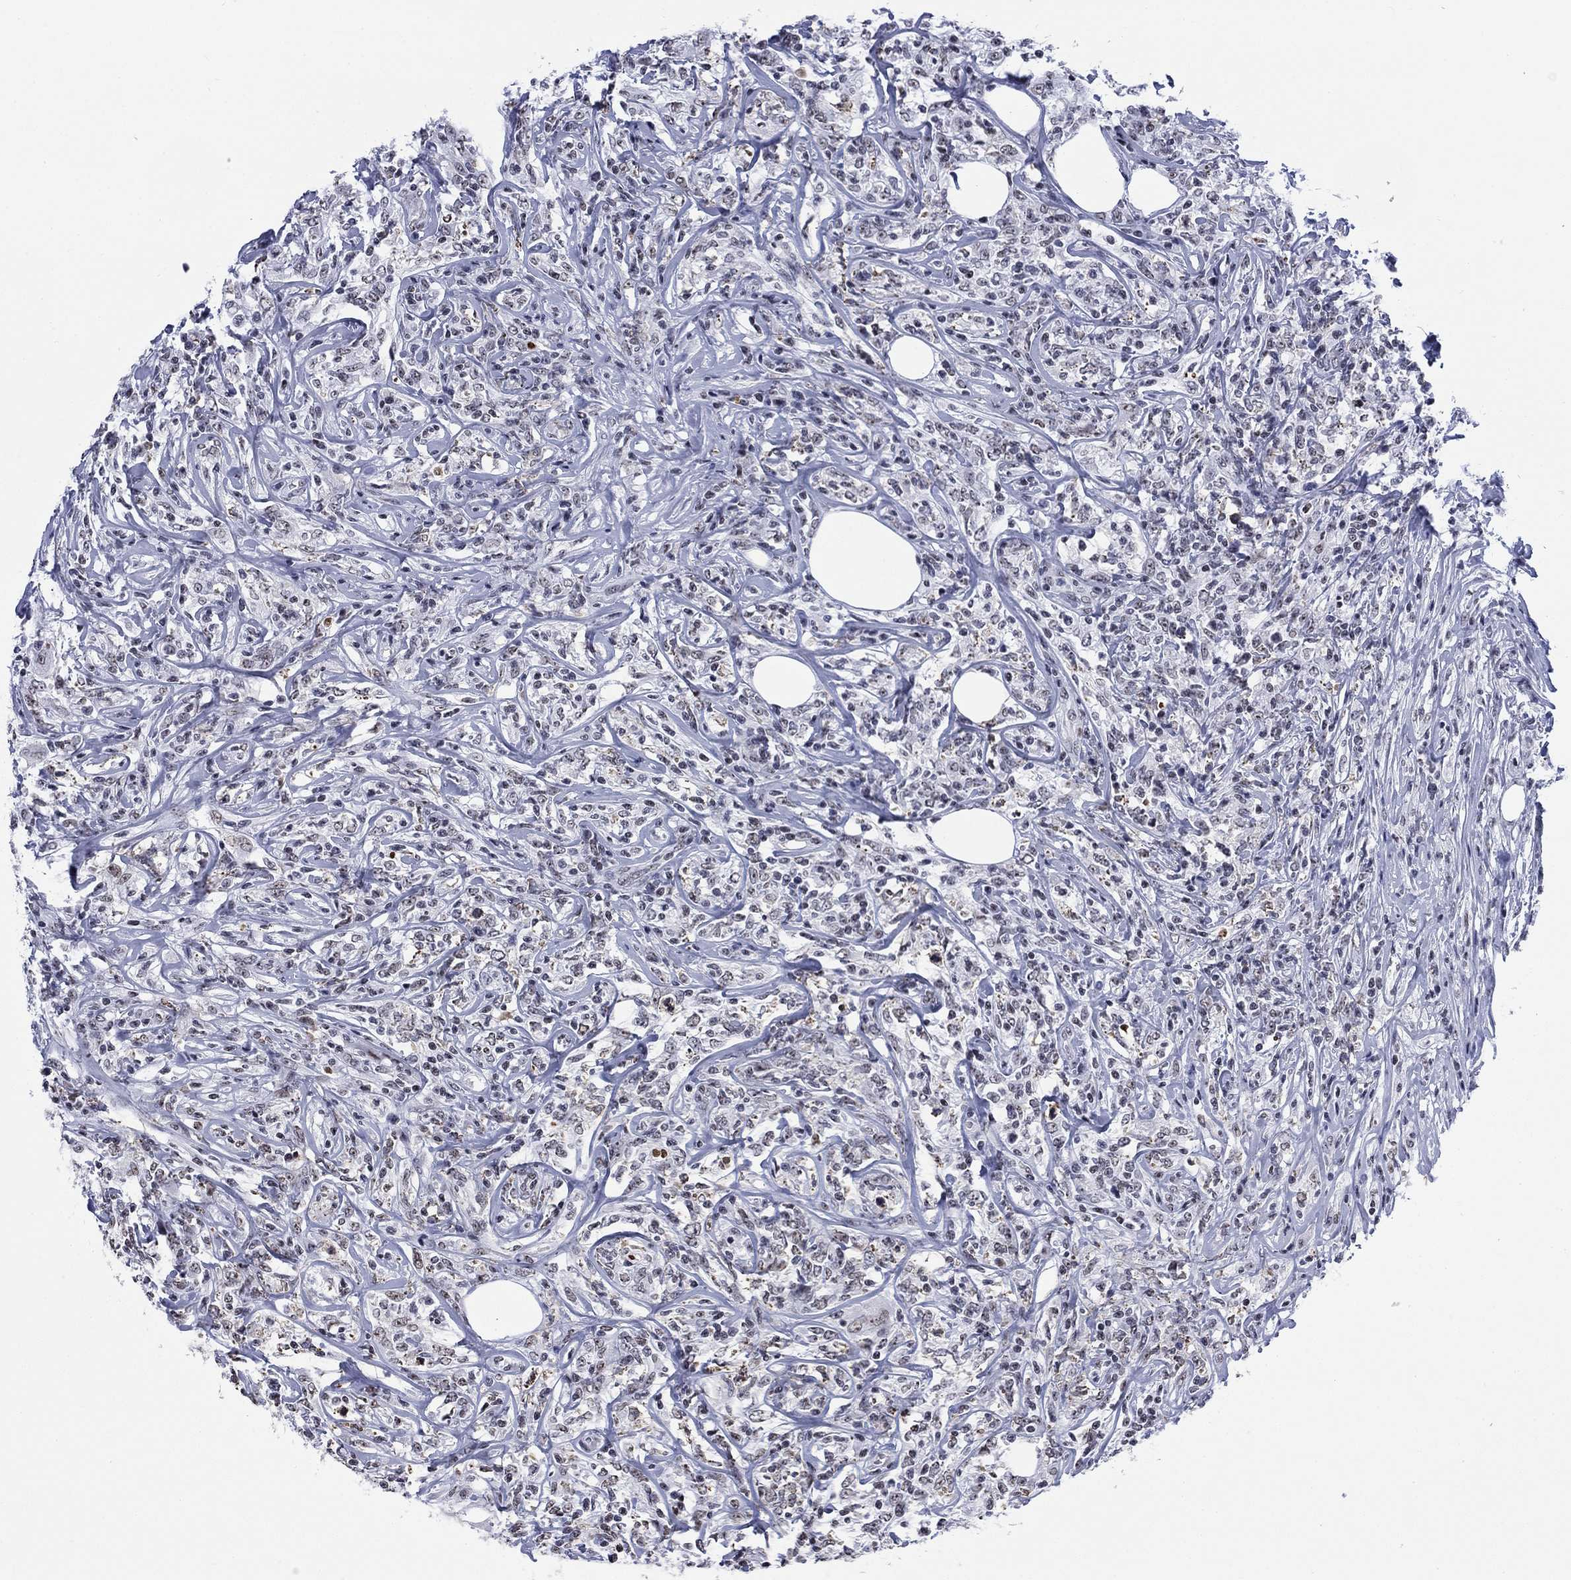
{"staining": {"intensity": "negative", "quantity": "none", "location": "none"}, "tissue": "lymphoma", "cell_type": "Tumor cells", "image_type": "cancer", "snomed": [{"axis": "morphology", "description": "Malignant lymphoma, non-Hodgkin's type, High grade"}, {"axis": "topography", "description": "Lymph node"}], "caption": "A high-resolution histopathology image shows IHC staining of lymphoma, which displays no significant expression in tumor cells. Nuclei are stained in blue.", "gene": "CSRNP3", "patient": {"sex": "female", "age": 84}}